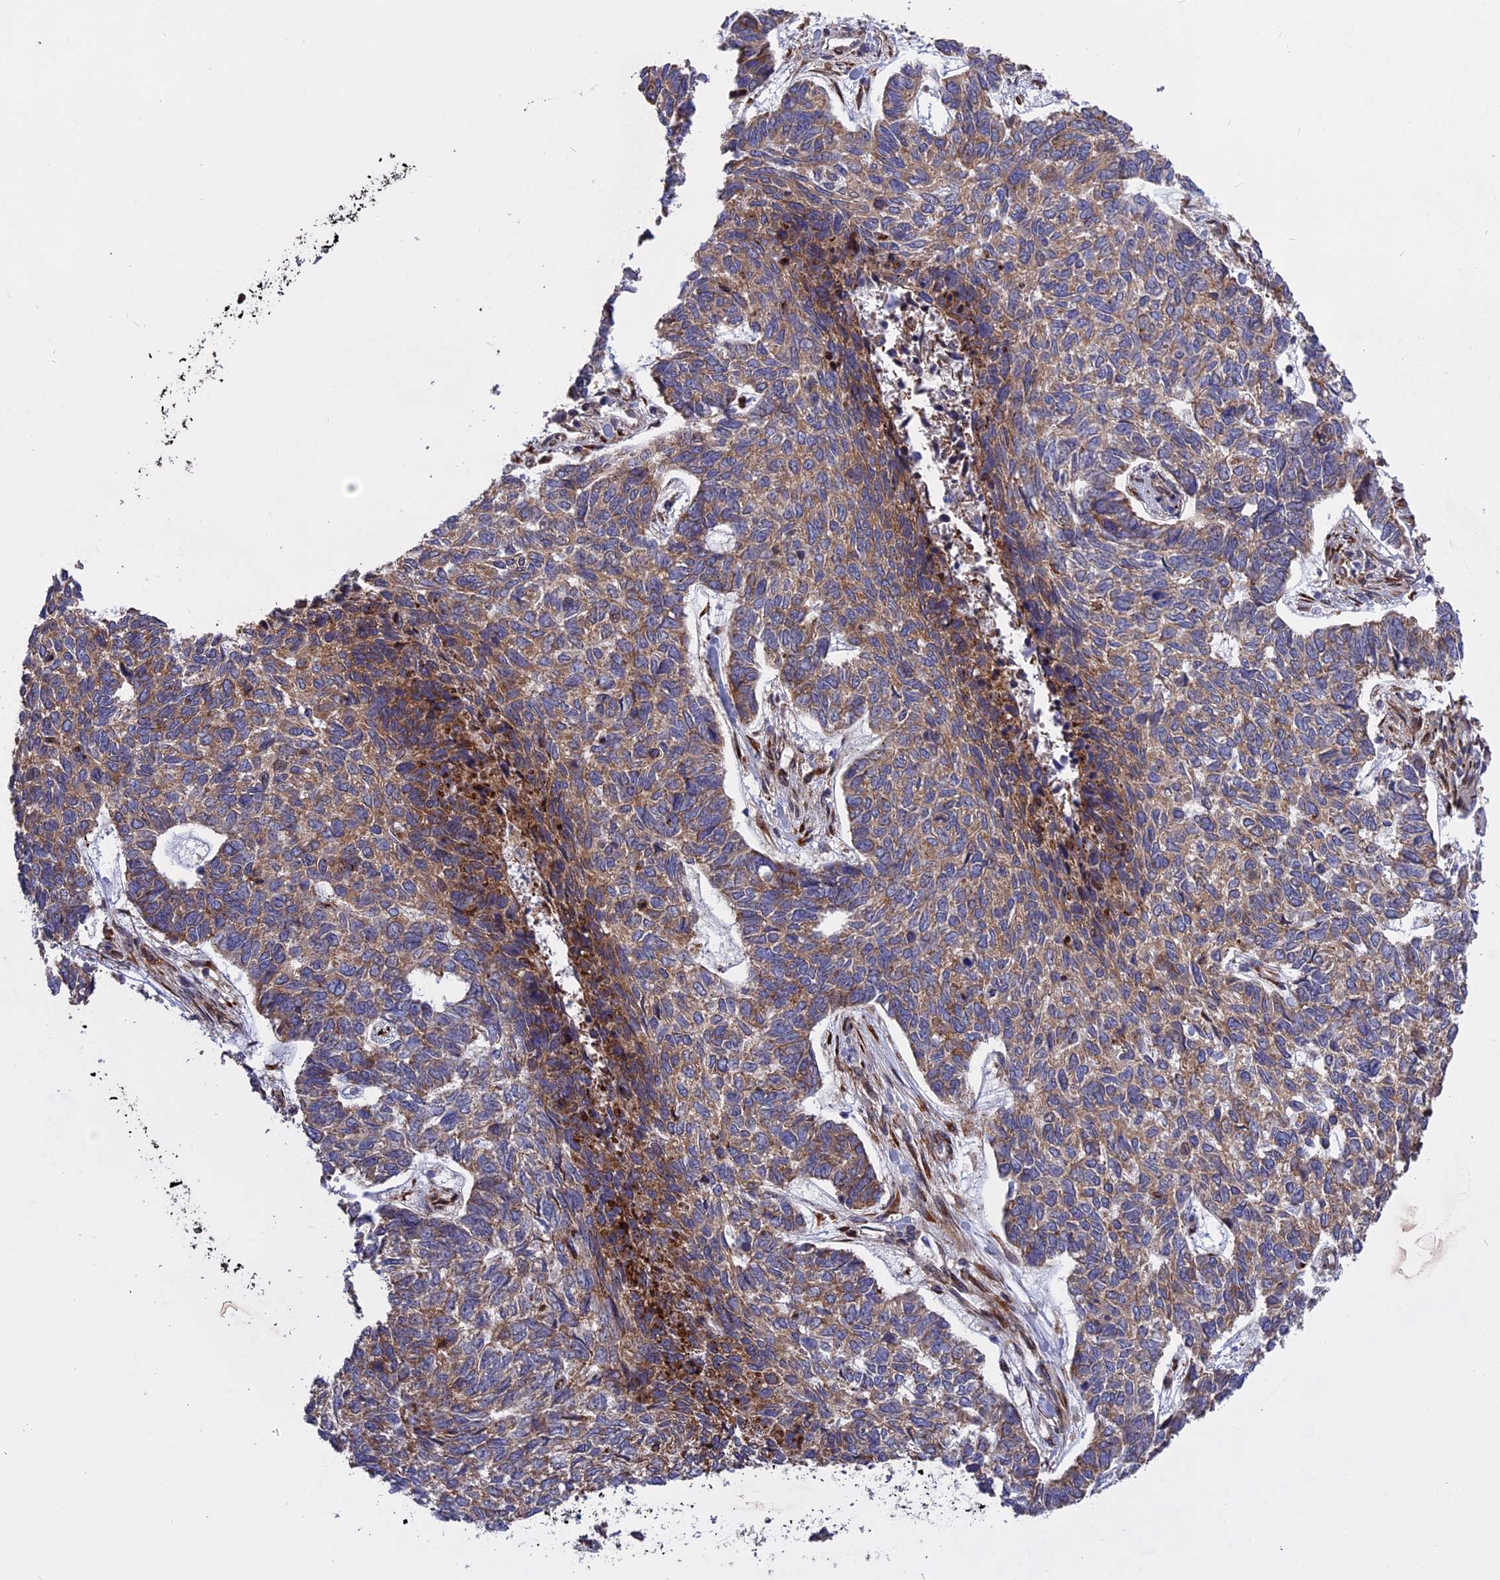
{"staining": {"intensity": "moderate", "quantity": "25%-75%", "location": "cytoplasmic/membranous"}, "tissue": "skin cancer", "cell_type": "Tumor cells", "image_type": "cancer", "snomed": [{"axis": "morphology", "description": "Basal cell carcinoma"}, {"axis": "topography", "description": "Skin"}], "caption": "Basal cell carcinoma (skin) stained for a protein reveals moderate cytoplasmic/membranous positivity in tumor cells.", "gene": "DDX60L", "patient": {"sex": "female", "age": 65}}